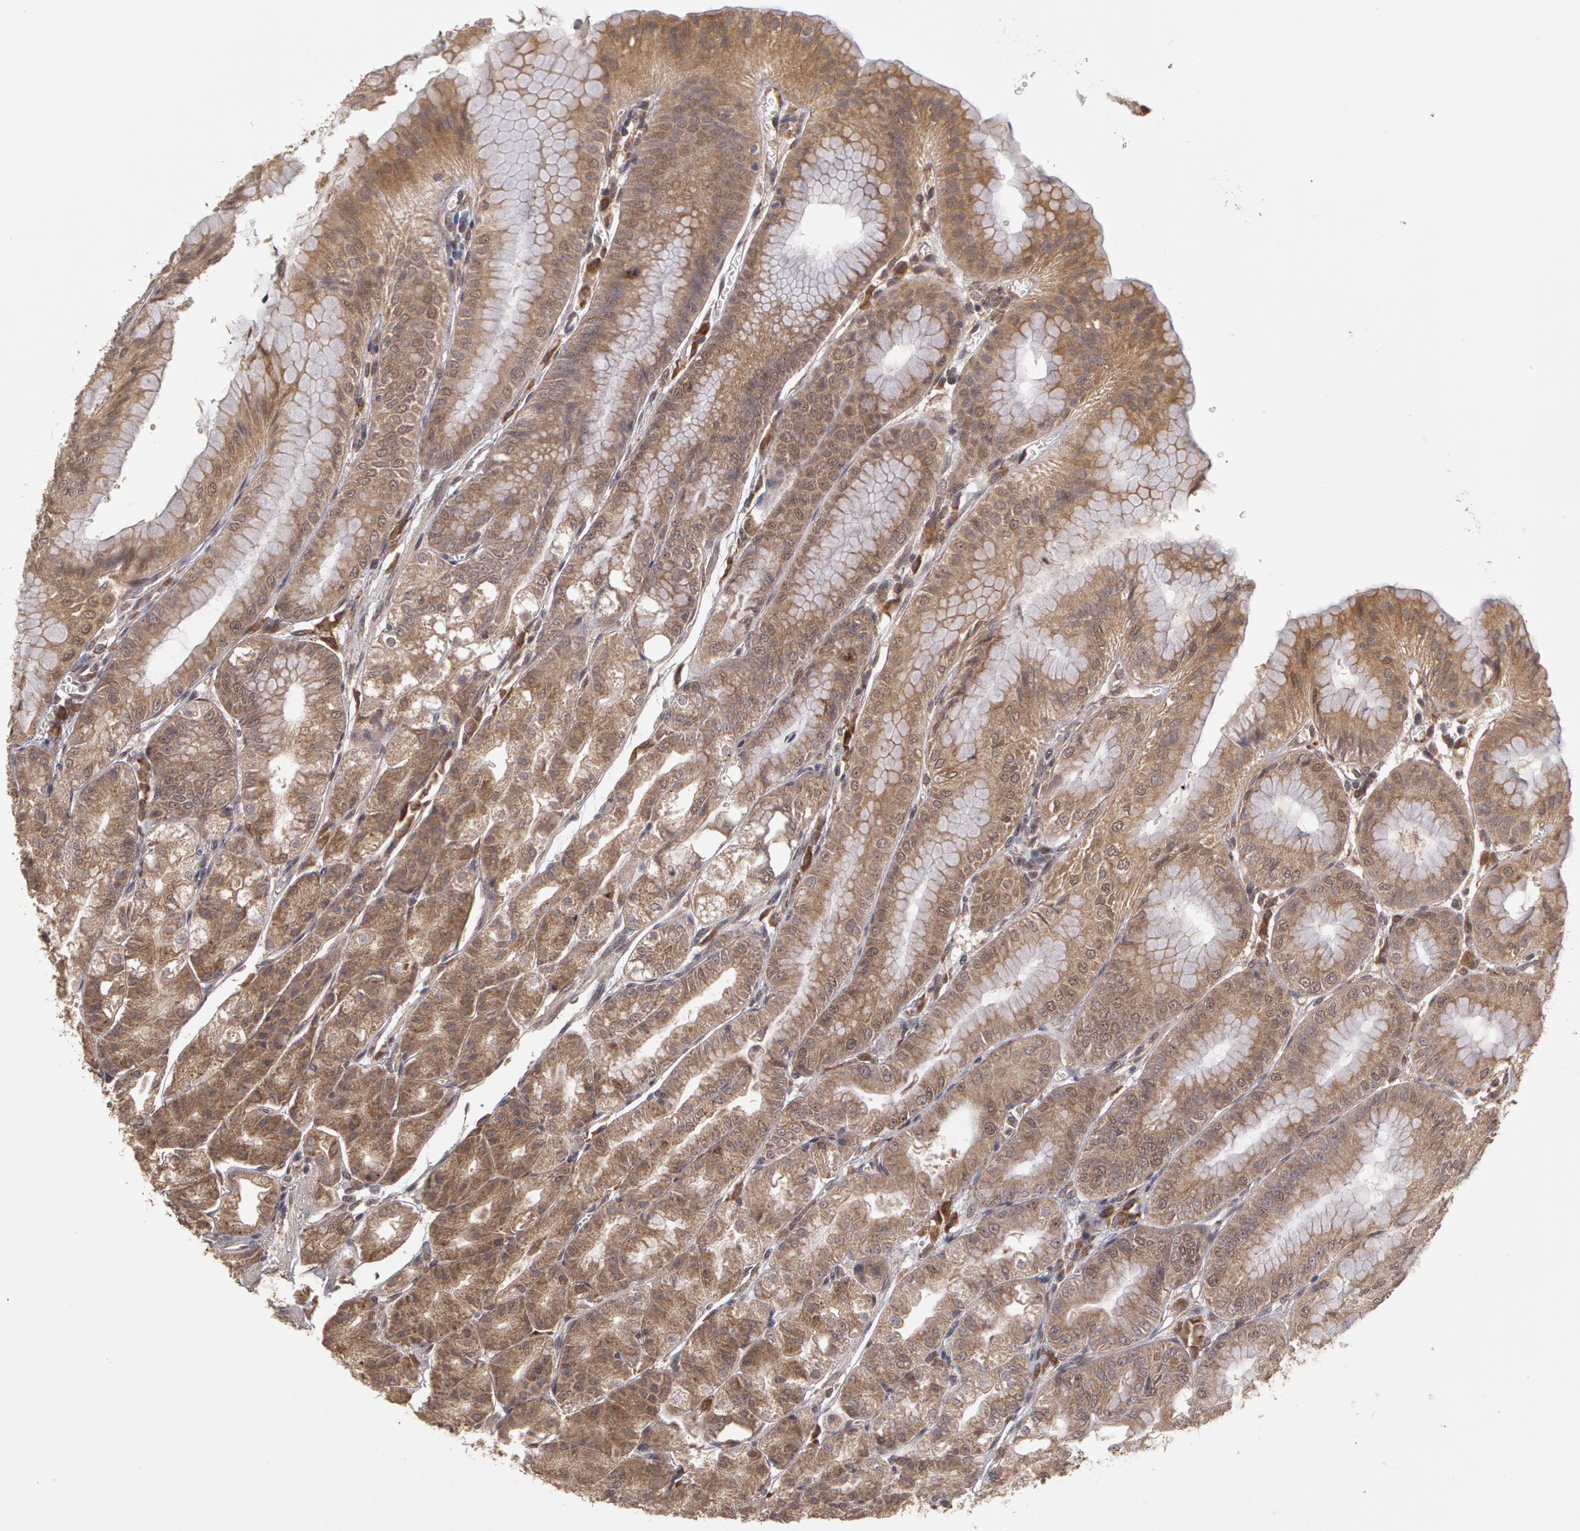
{"staining": {"intensity": "moderate", "quantity": ">75%", "location": "cytoplasmic/membranous"}, "tissue": "stomach", "cell_type": "Glandular cells", "image_type": "normal", "snomed": [{"axis": "morphology", "description": "Normal tissue, NOS"}, {"axis": "topography", "description": "Stomach, lower"}], "caption": "Immunohistochemical staining of normal stomach reveals >75% levels of moderate cytoplasmic/membranous protein staining in about >75% of glandular cells. The staining was performed using DAB (3,3'-diaminobenzidine), with brown indicating positive protein expression. Nuclei are stained blue with hematoxylin.", "gene": "GLIS1", "patient": {"sex": "male", "age": 71}}